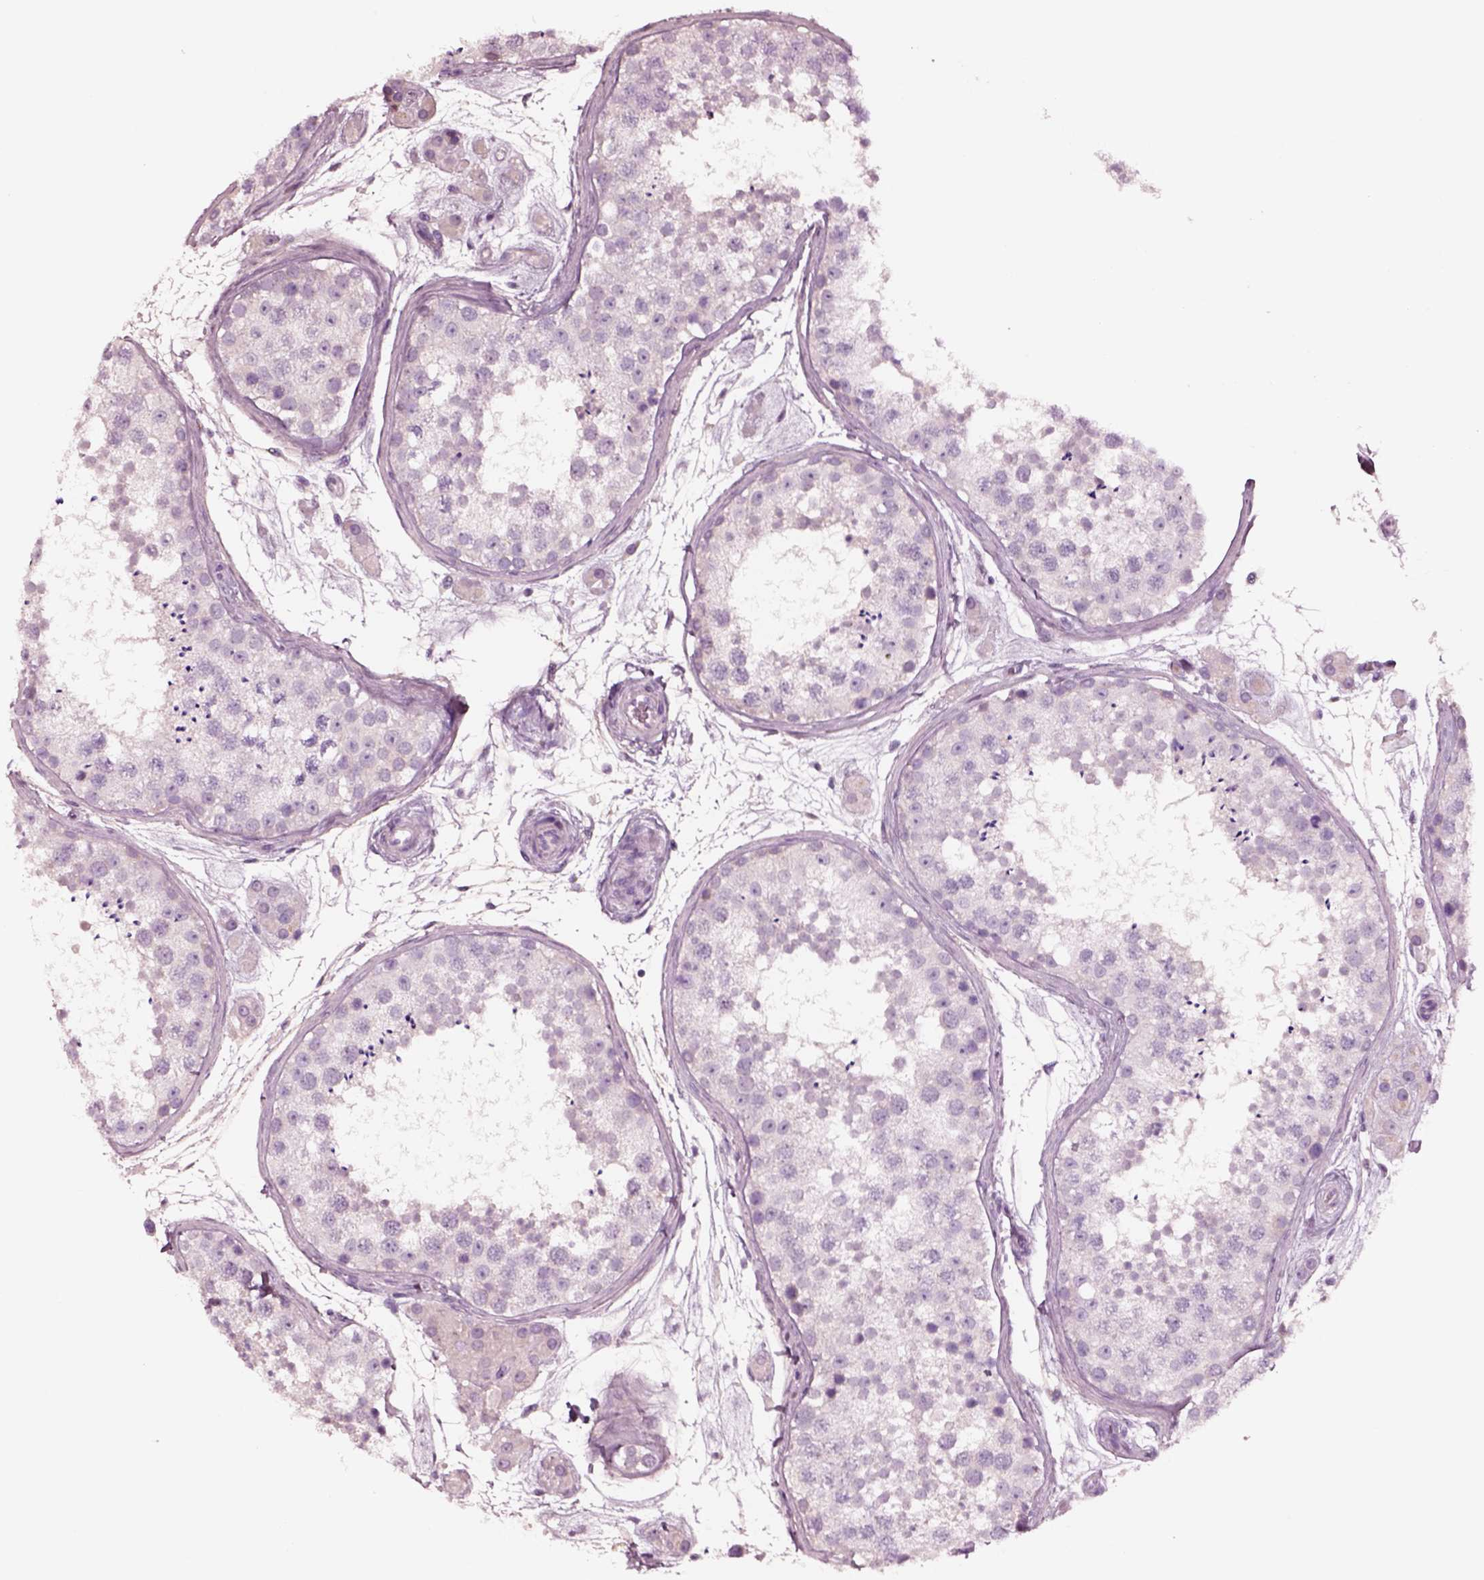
{"staining": {"intensity": "negative", "quantity": "none", "location": "none"}, "tissue": "testis", "cell_type": "Cells in seminiferous ducts", "image_type": "normal", "snomed": [{"axis": "morphology", "description": "Normal tissue, NOS"}, {"axis": "topography", "description": "Testis"}], "caption": "A high-resolution micrograph shows immunohistochemistry (IHC) staining of normal testis, which shows no significant expression in cells in seminiferous ducts.", "gene": "NMRK2", "patient": {"sex": "male", "age": 41}}